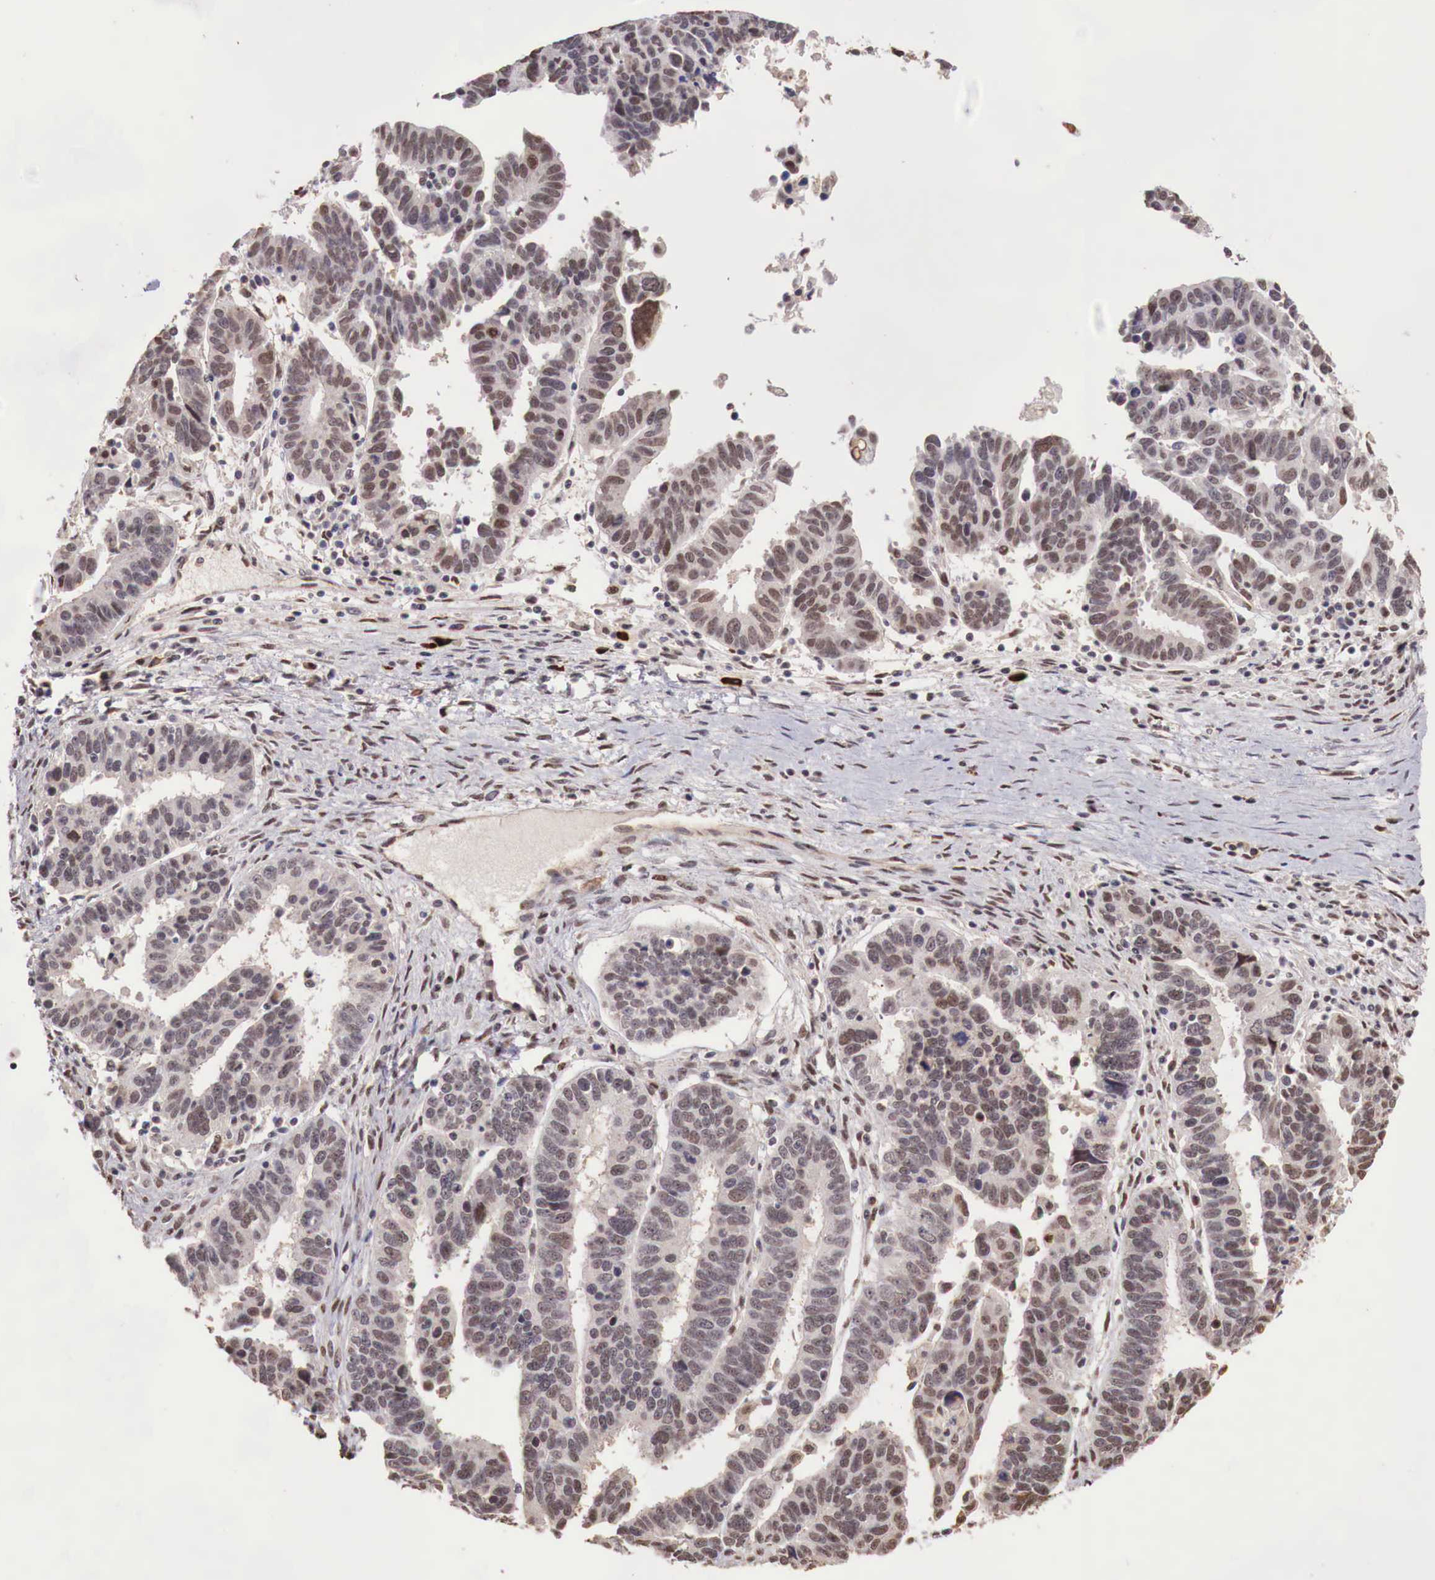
{"staining": {"intensity": "moderate", "quantity": ">75%", "location": "cytoplasmic/membranous,nuclear"}, "tissue": "ovarian cancer", "cell_type": "Tumor cells", "image_type": "cancer", "snomed": [{"axis": "morphology", "description": "Carcinoma, endometroid"}, {"axis": "morphology", "description": "Cystadenocarcinoma, serous, NOS"}, {"axis": "topography", "description": "Ovary"}], "caption": "DAB (3,3'-diaminobenzidine) immunohistochemical staining of ovarian serous cystadenocarcinoma reveals moderate cytoplasmic/membranous and nuclear protein staining in about >75% of tumor cells.", "gene": "FOXP2", "patient": {"sex": "female", "age": 45}}